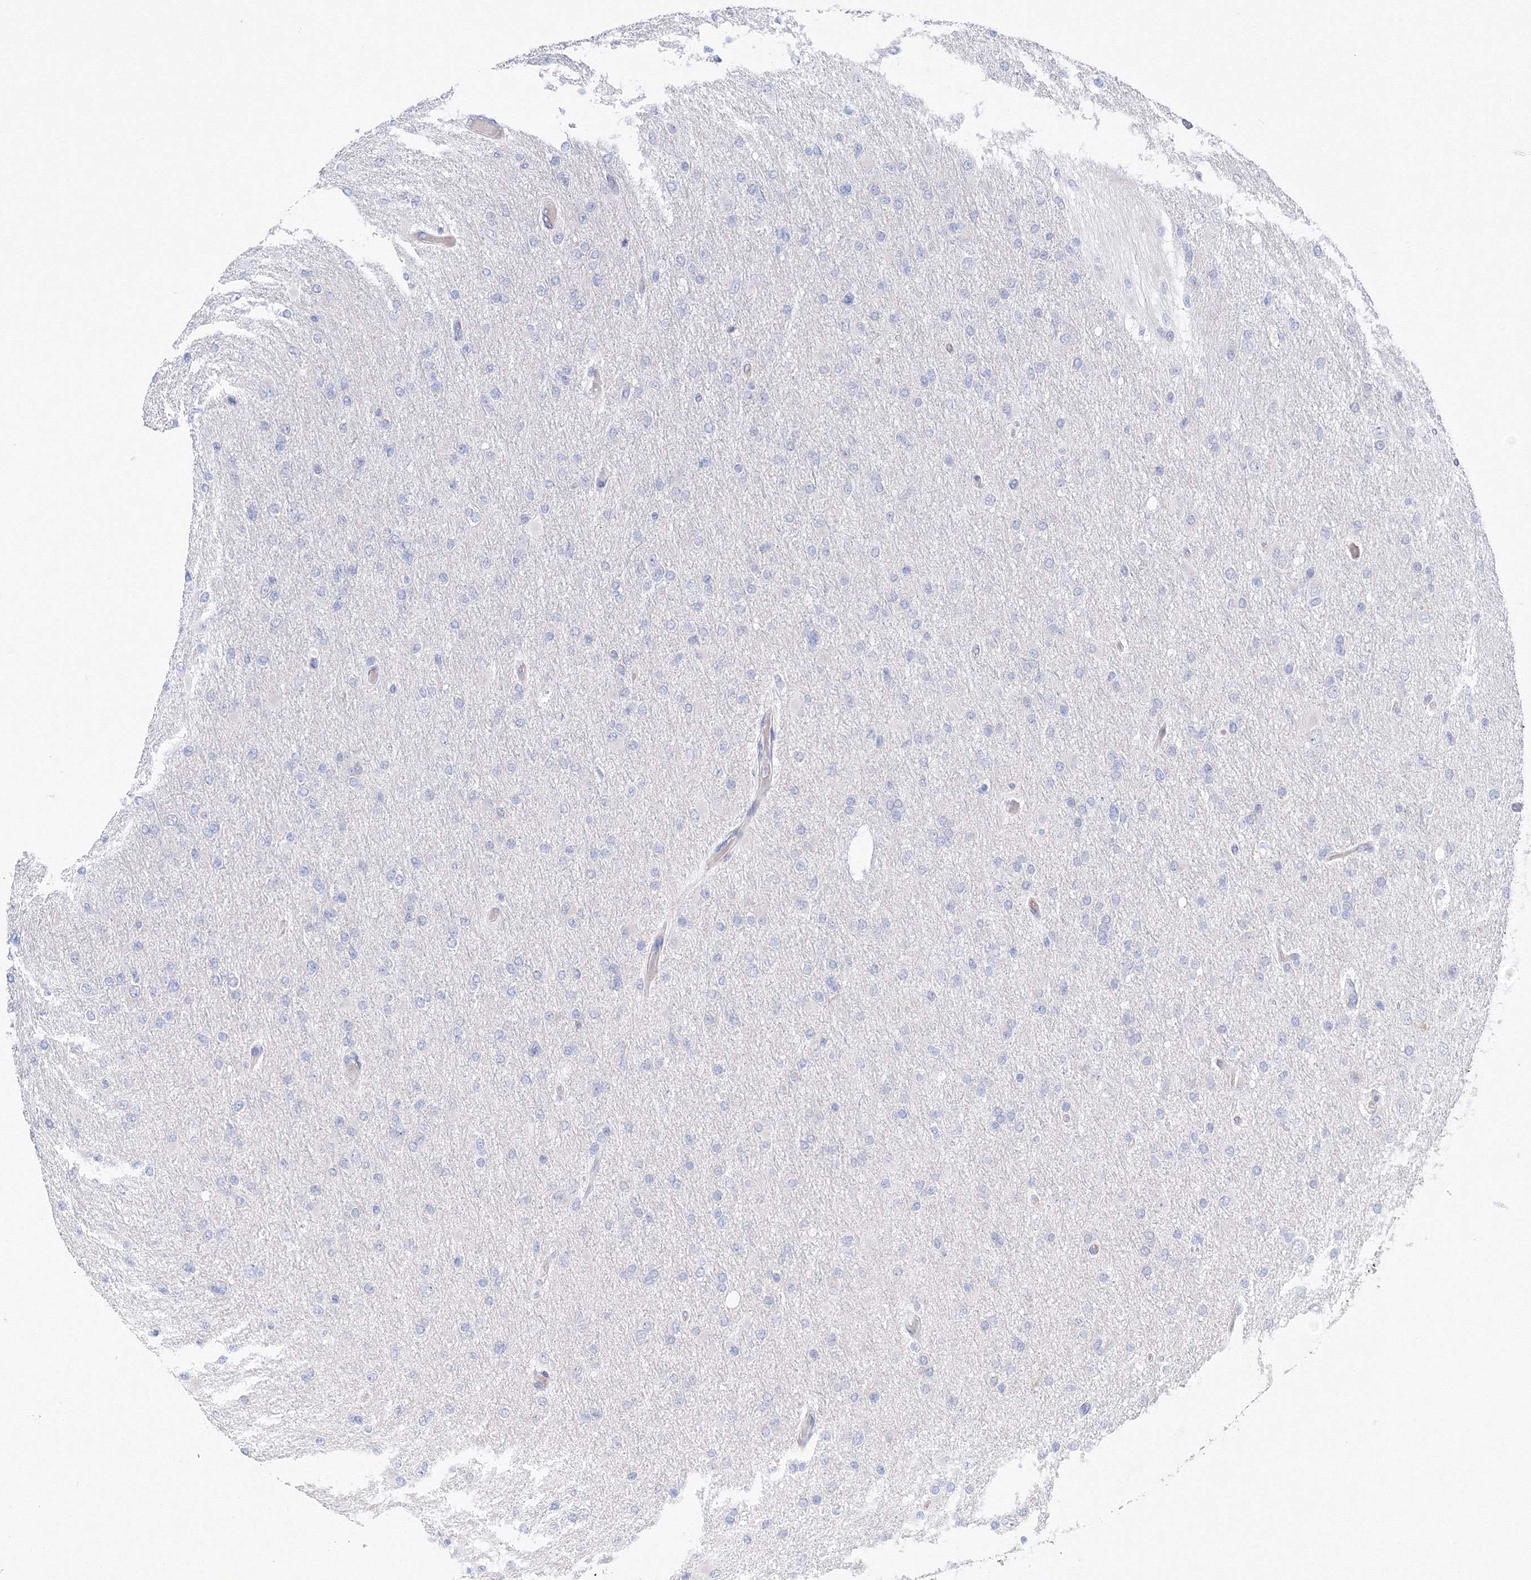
{"staining": {"intensity": "negative", "quantity": "none", "location": "none"}, "tissue": "glioma", "cell_type": "Tumor cells", "image_type": "cancer", "snomed": [{"axis": "morphology", "description": "Glioma, malignant, High grade"}, {"axis": "topography", "description": "Cerebral cortex"}], "caption": "Tumor cells are negative for protein expression in human glioma.", "gene": "TAMM41", "patient": {"sex": "female", "age": 36}}